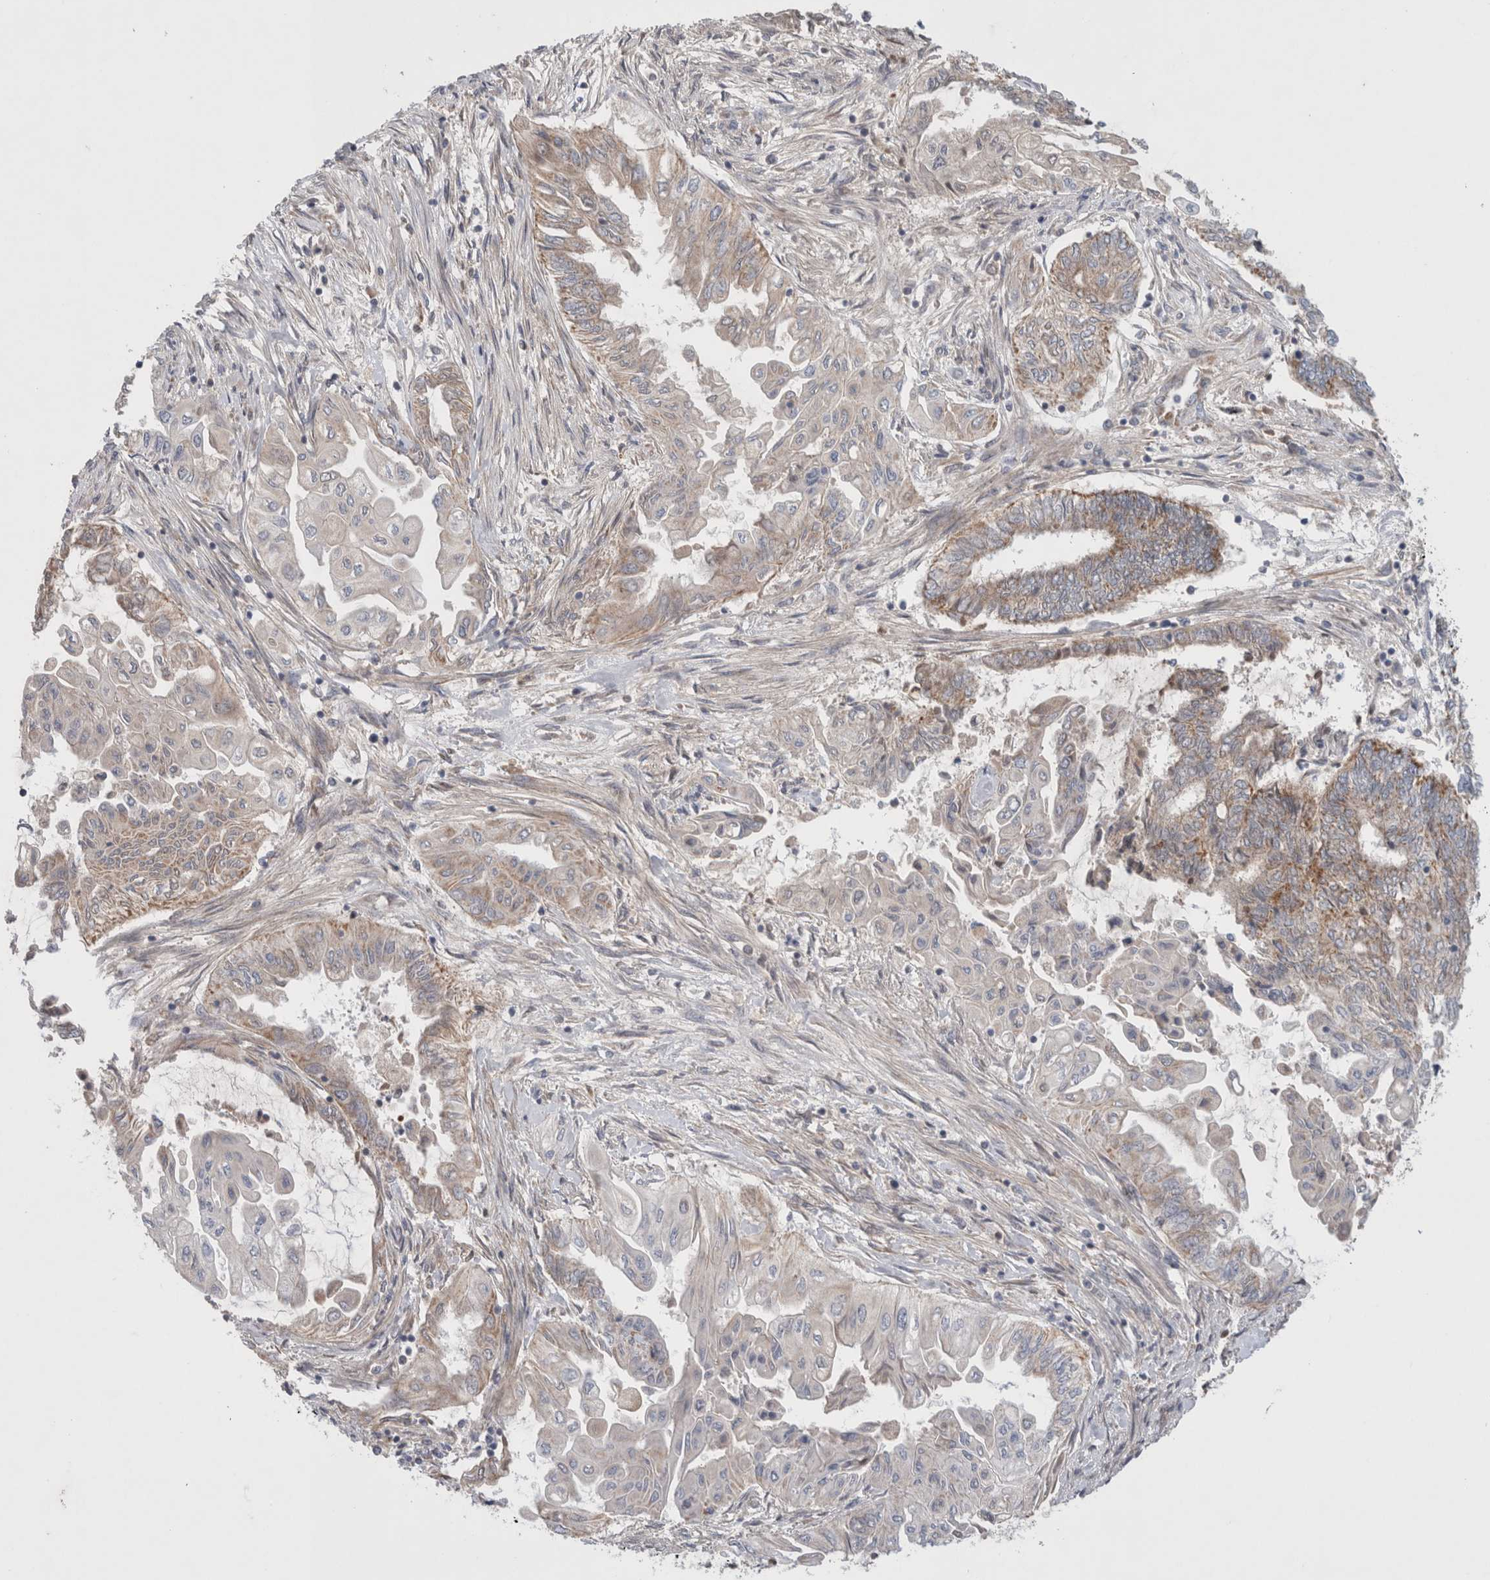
{"staining": {"intensity": "moderate", "quantity": "25%-75%", "location": "cytoplasmic/membranous"}, "tissue": "endometrial cancer", "cell_type": "Tumor cells", "image_type": "cancer", "snomed": [{"axis": "morphology", "description": "Adenocarcinoma, NOS"}, {"axis": "topography", "description": "Uterus"}, {"axis": "topography", "description": "Endometrium"}], "caption": "A medium amount of moderate cytoplasmic/membranous staining is seen in about 25%-75% of tumor cells in endometrial adenocarcinoma tissue.", "gene": "MRPS28", "patient": {"sex": "female", "age": 70}}